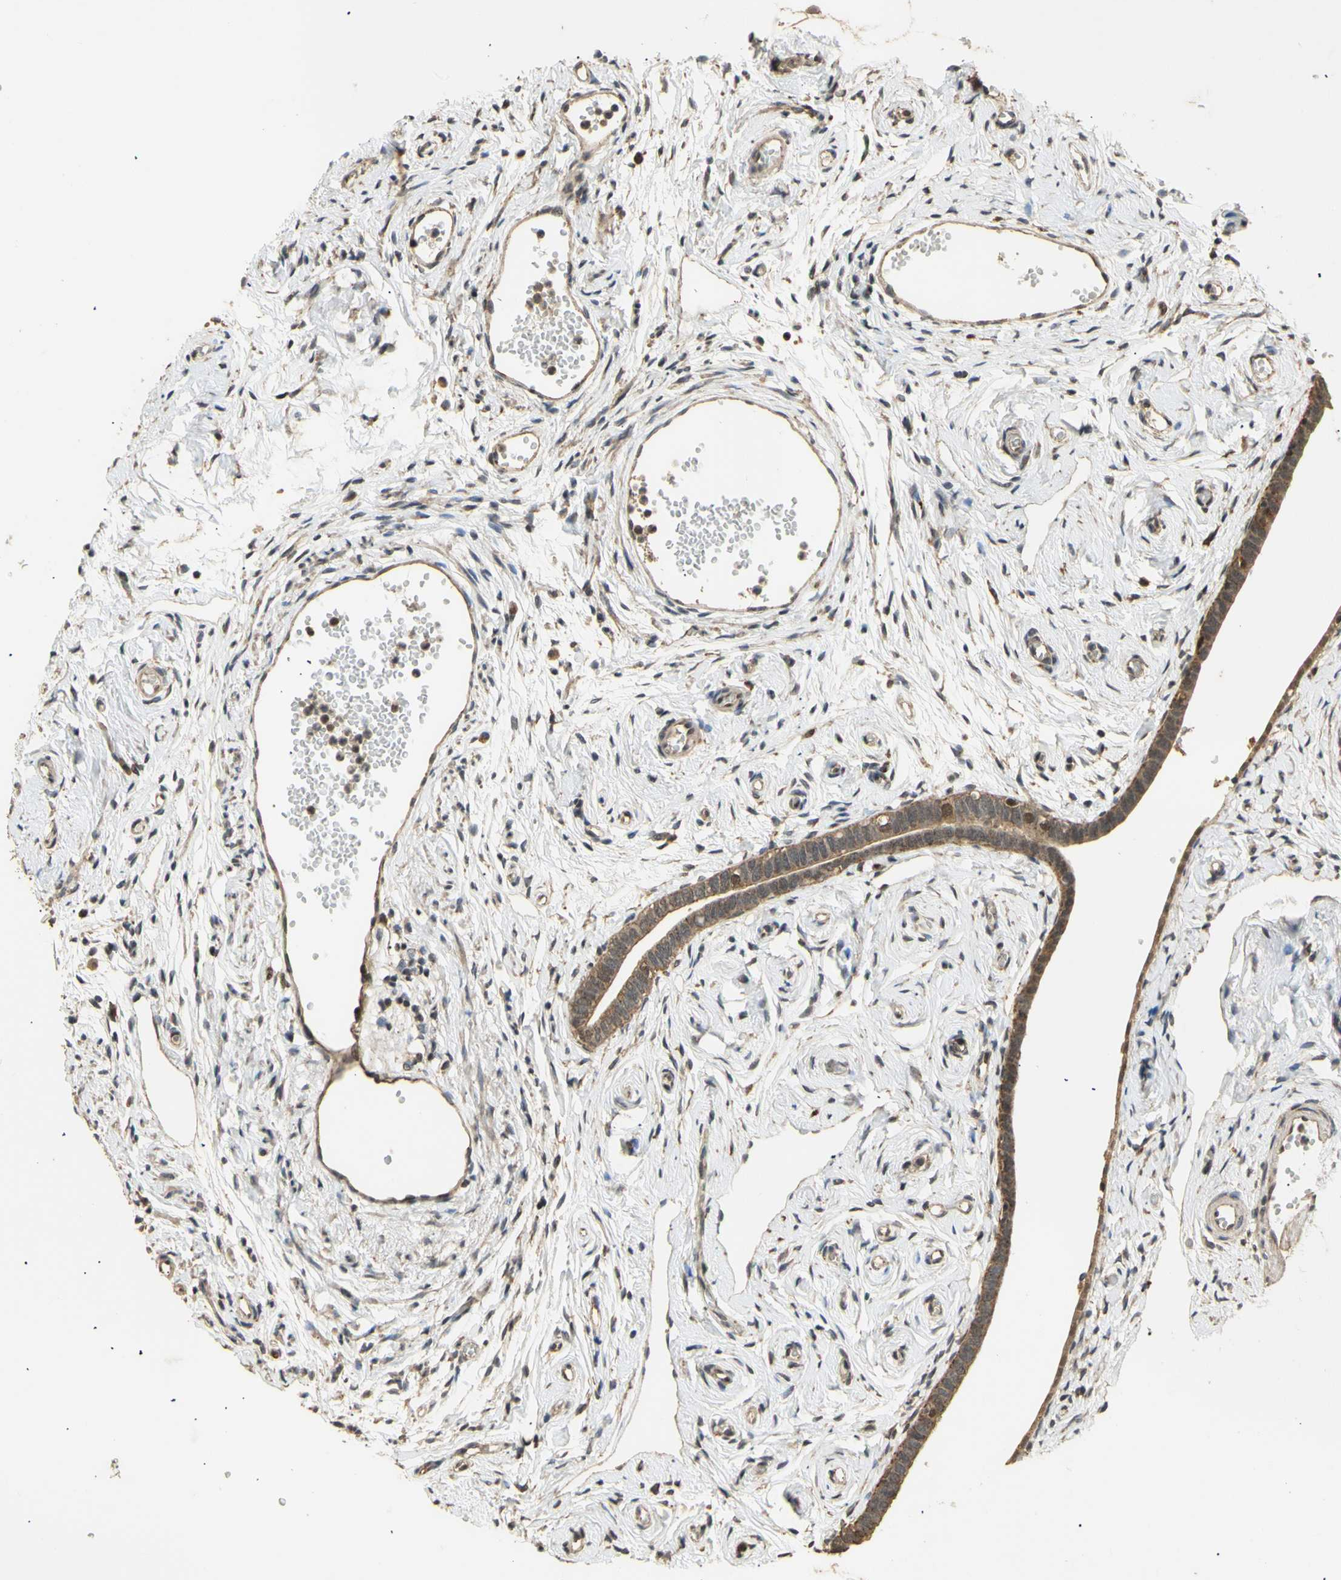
{"staining": {"intensity": "strong", "quantity": ">75%", "location": "cytoplasmic/membranous,nuclear"}, "tissue": "fallopian tube", "cell_type": "Glandular cells", "image_type": "normal", "snomed": [{"axis": "morphology", "description": "Normal tissue, NOS"}, {"axis": "topography", "description": "Fallopian tube"}], "caption": "Immunohistochemistry of unremarkable fallopian tube exhibits high levels of strong cytoplasmic/membranous,nuclear positivity in about >75% of glandular cells.", "gene": "GTF2E2", "patient": {"sex": "female", "age": 71}}